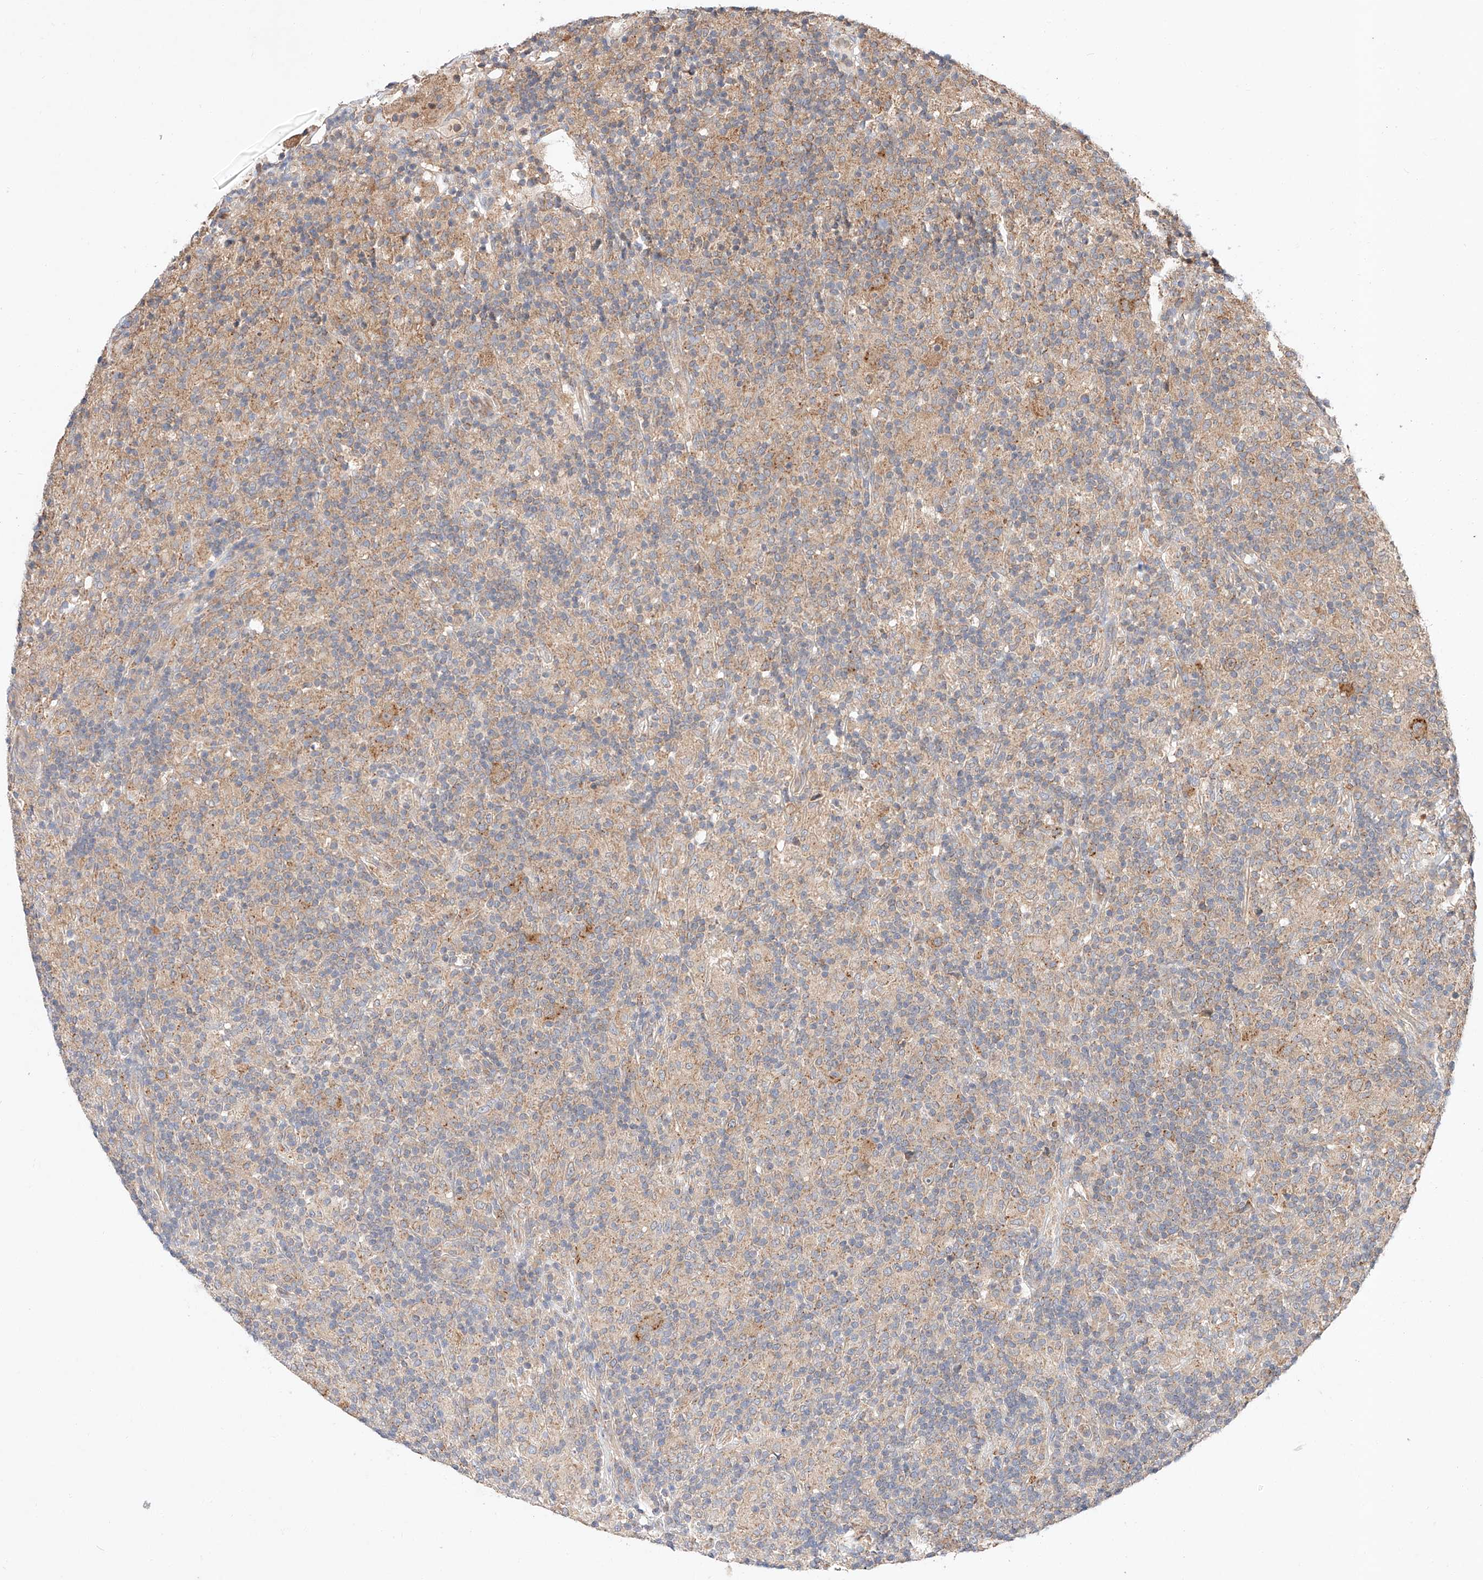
{"staining": {"intensity": "moderate", "quantity": ">75%", "location": "cytoplasmic/membranous"}, "tissue": "lymphoma", "cell_type": "Tumor cells", "image_type": "cancer", "snomed": [{"axis": "morphology", "description": "Hodgkin's disease, NOS"}, {"axis": "topography", "description": "Lymph node"}], "caption": "Protein expression by IHC displays moderate cytoplasmic/membranous staining in approximately >75% of tumor cells in Hodgkin's disease.", "gene": "C6orf118", "patient": {"sex": "male", "age": 70}}